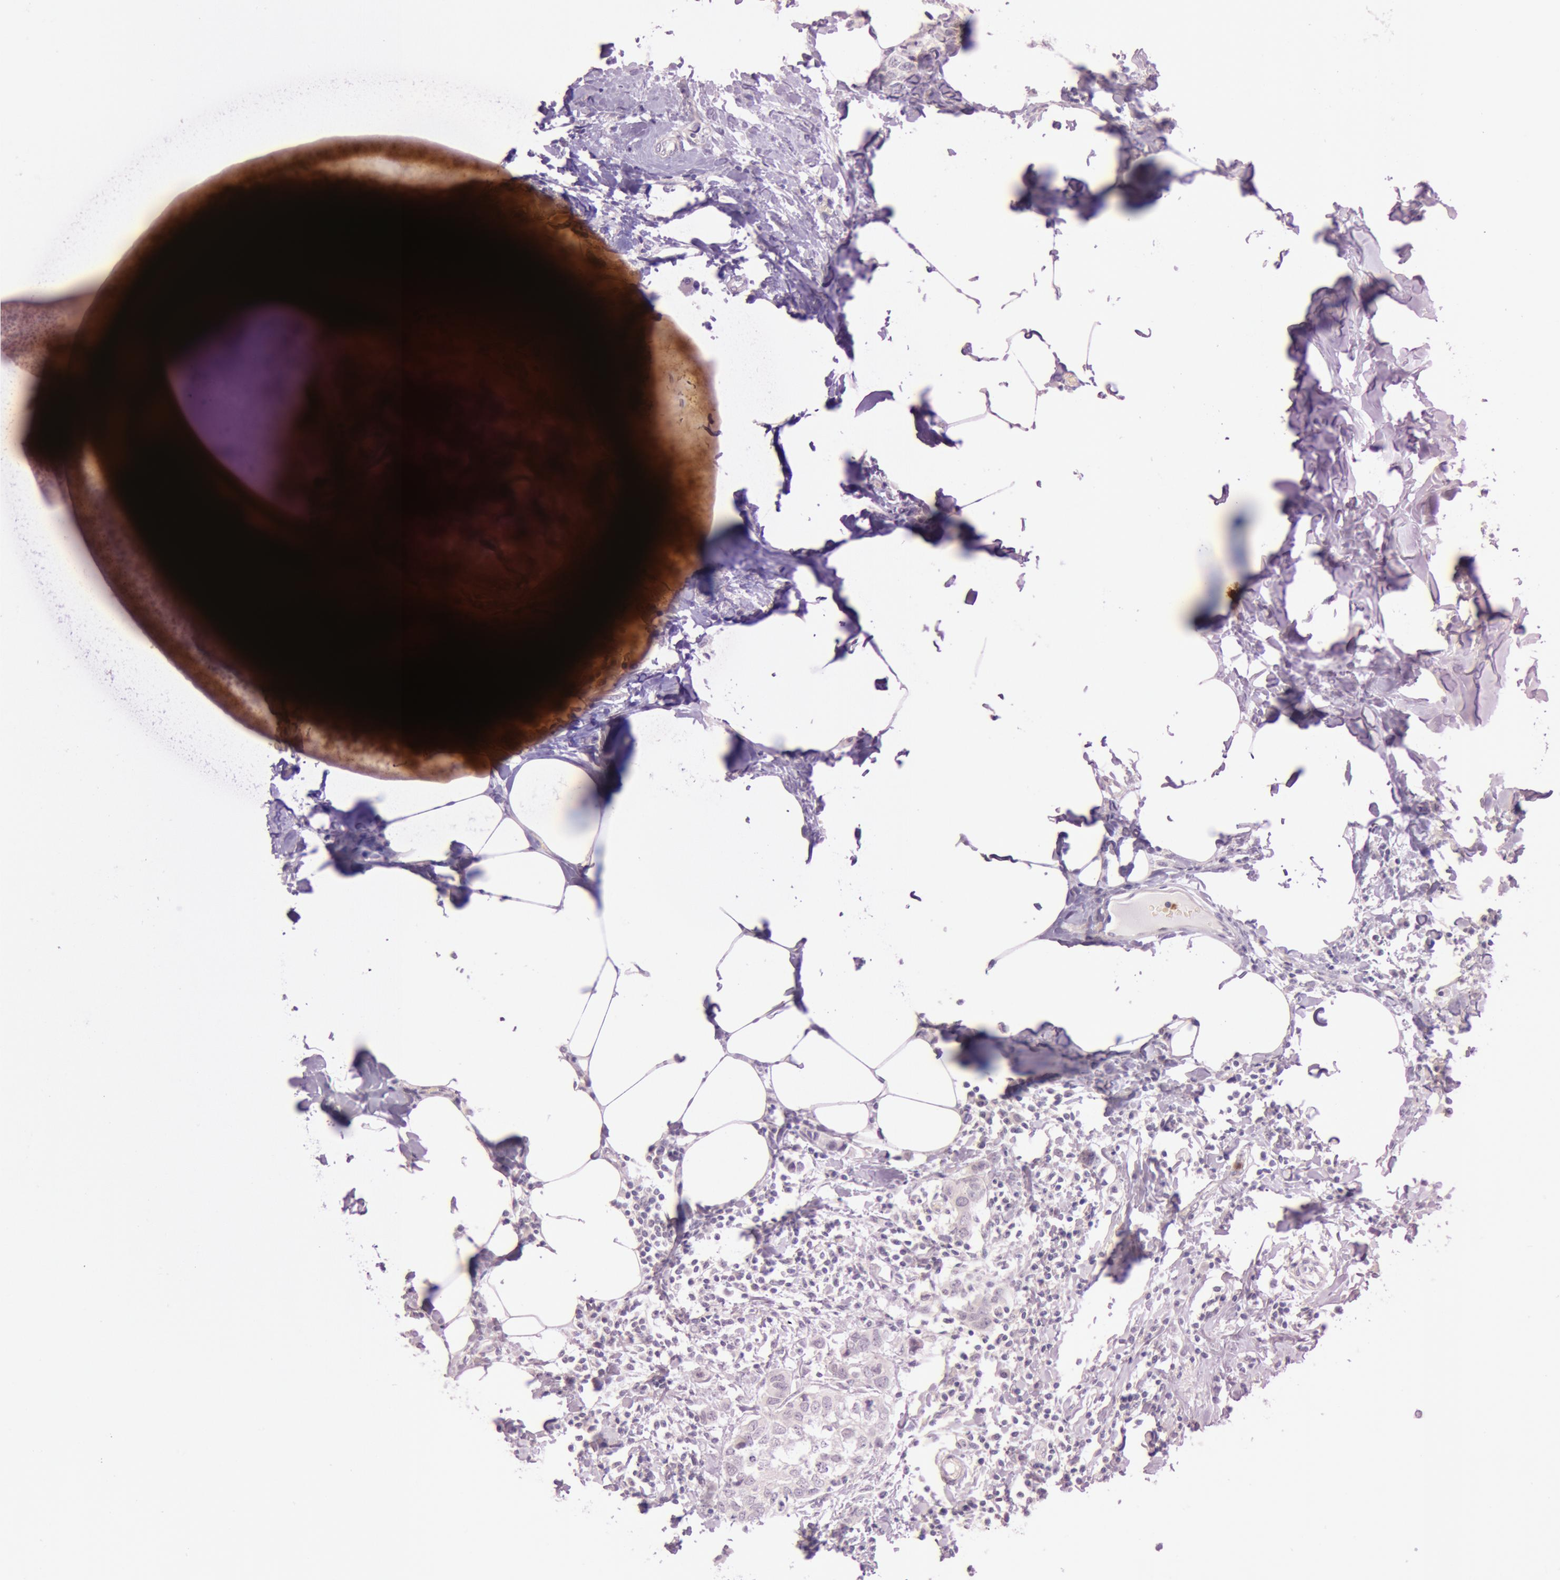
{"staining": {"intensity": "negative", "quantity": "none", "location": "none"}, "tissue": "breast cancer", "cell_type": "Tumor cells", "image_type": "cancer", "snomed": [{"axis": "morphology", "description": "Normal tissue, NOS"}, {"axis": "morphology", "description": "Duct carcinoma"}, {"axis": "topography", "description": "Breast"}], "caption": "Intraductal carcinoma (breast) stained for a protein using immunohistochemistry displays no staining tumor cells.", "gene": "KDM6A", "patient": {"sex": "female", "age": 50}}